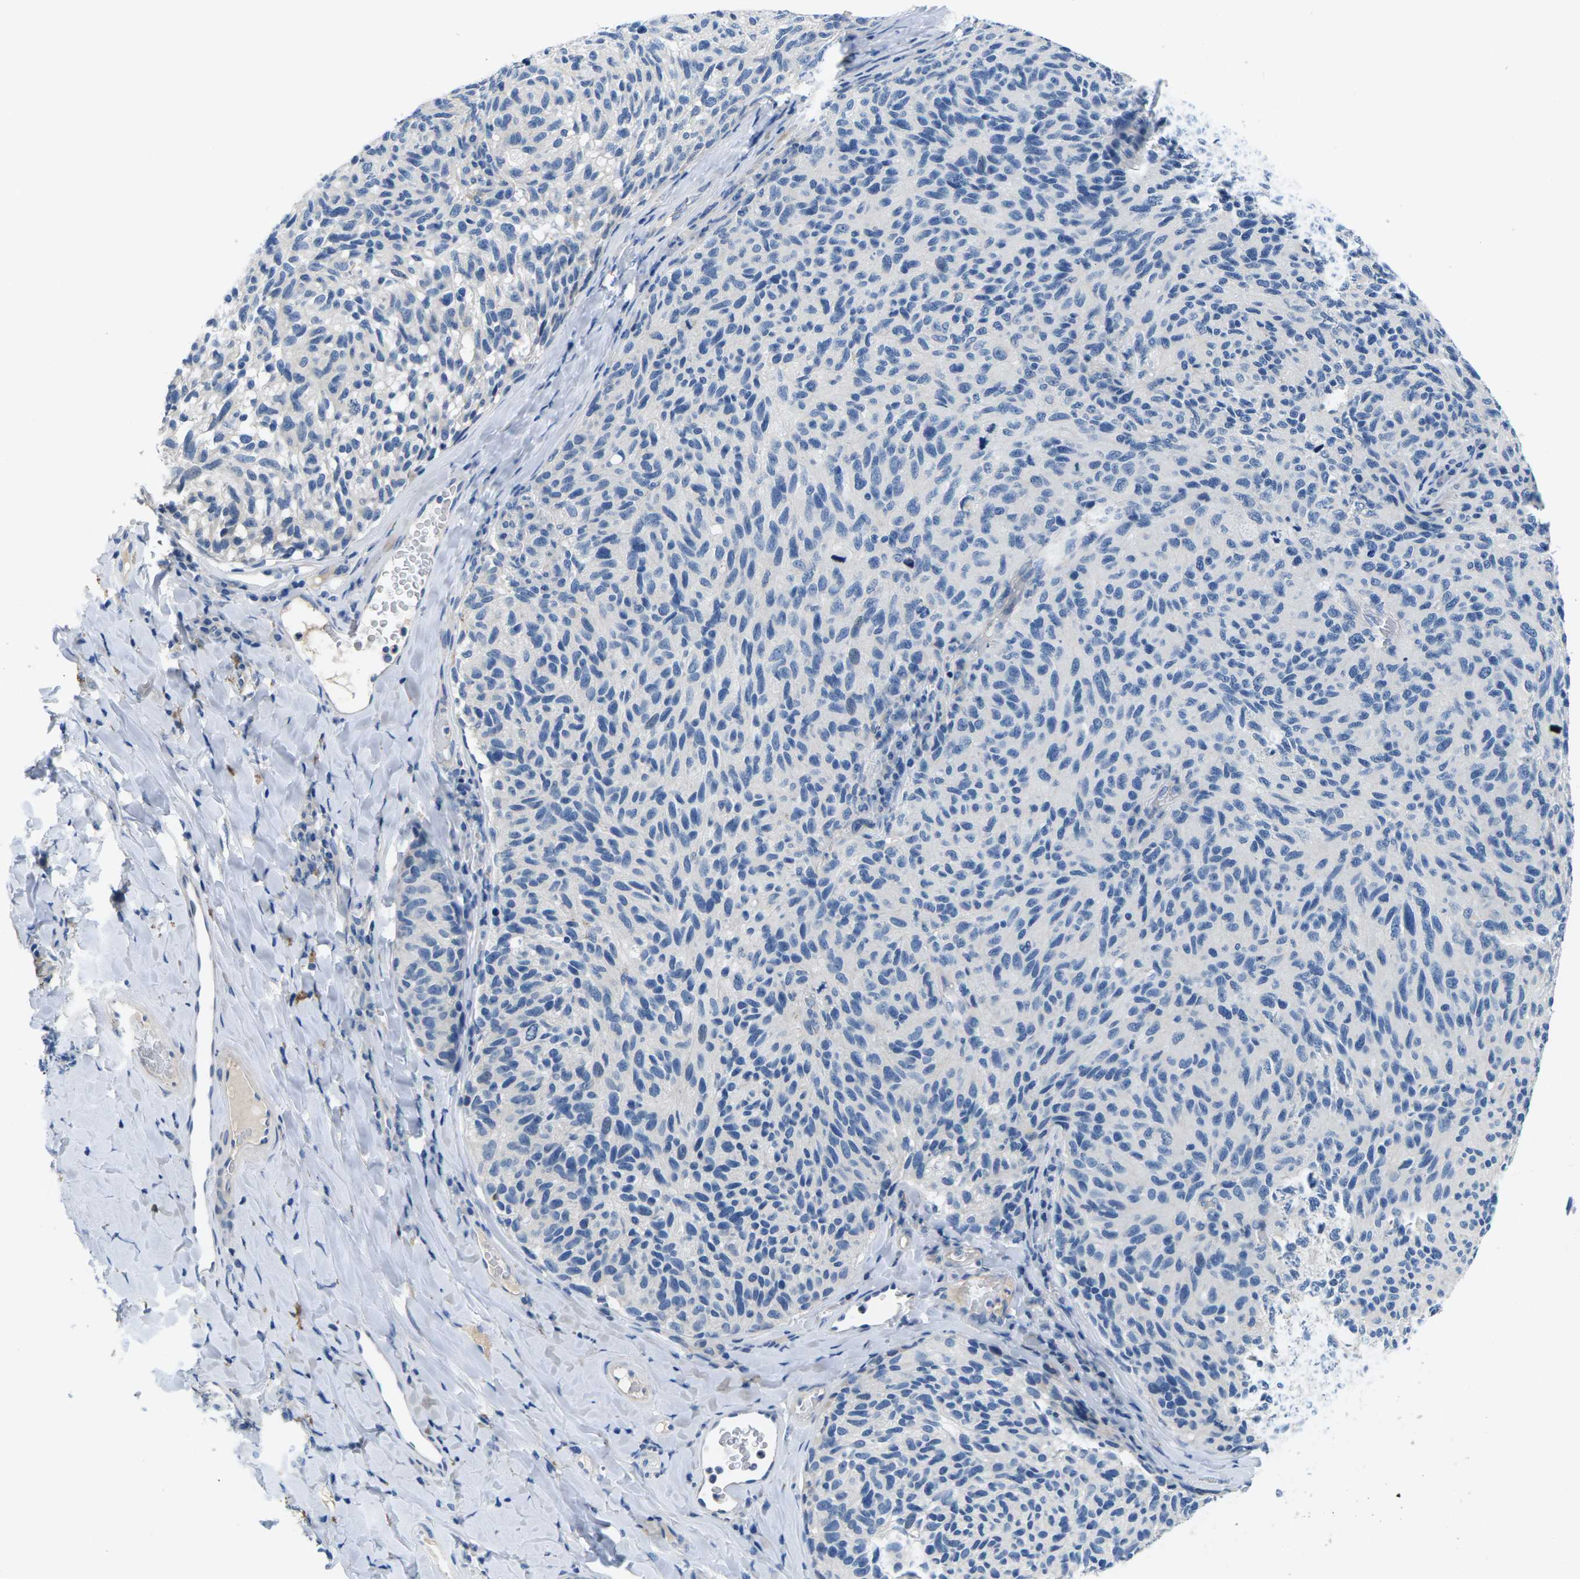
{"staining": {"intensity": "negative", "quantity": "none", "location": "none"}, "tissue": "melanoma", "cell_type": "Tumor cells", "image_type": "cancer", "snomed": [{"axis": "morphology", "description": "Malignant melanoma, NOS"}, {"axis": "topography", "description": "Skin"}], "caption": "The immunohistochemistry (IHC) photomicrograph has no significant positivity in tumor cells of malignant melanoma tissue. (Brightfield microscopy of DAB (3,3'-diaminobenzidine) immunohistochemistry at high magnification).", "gene": "TSPAN2", "patient": {"sex": "female", "age": 73}}